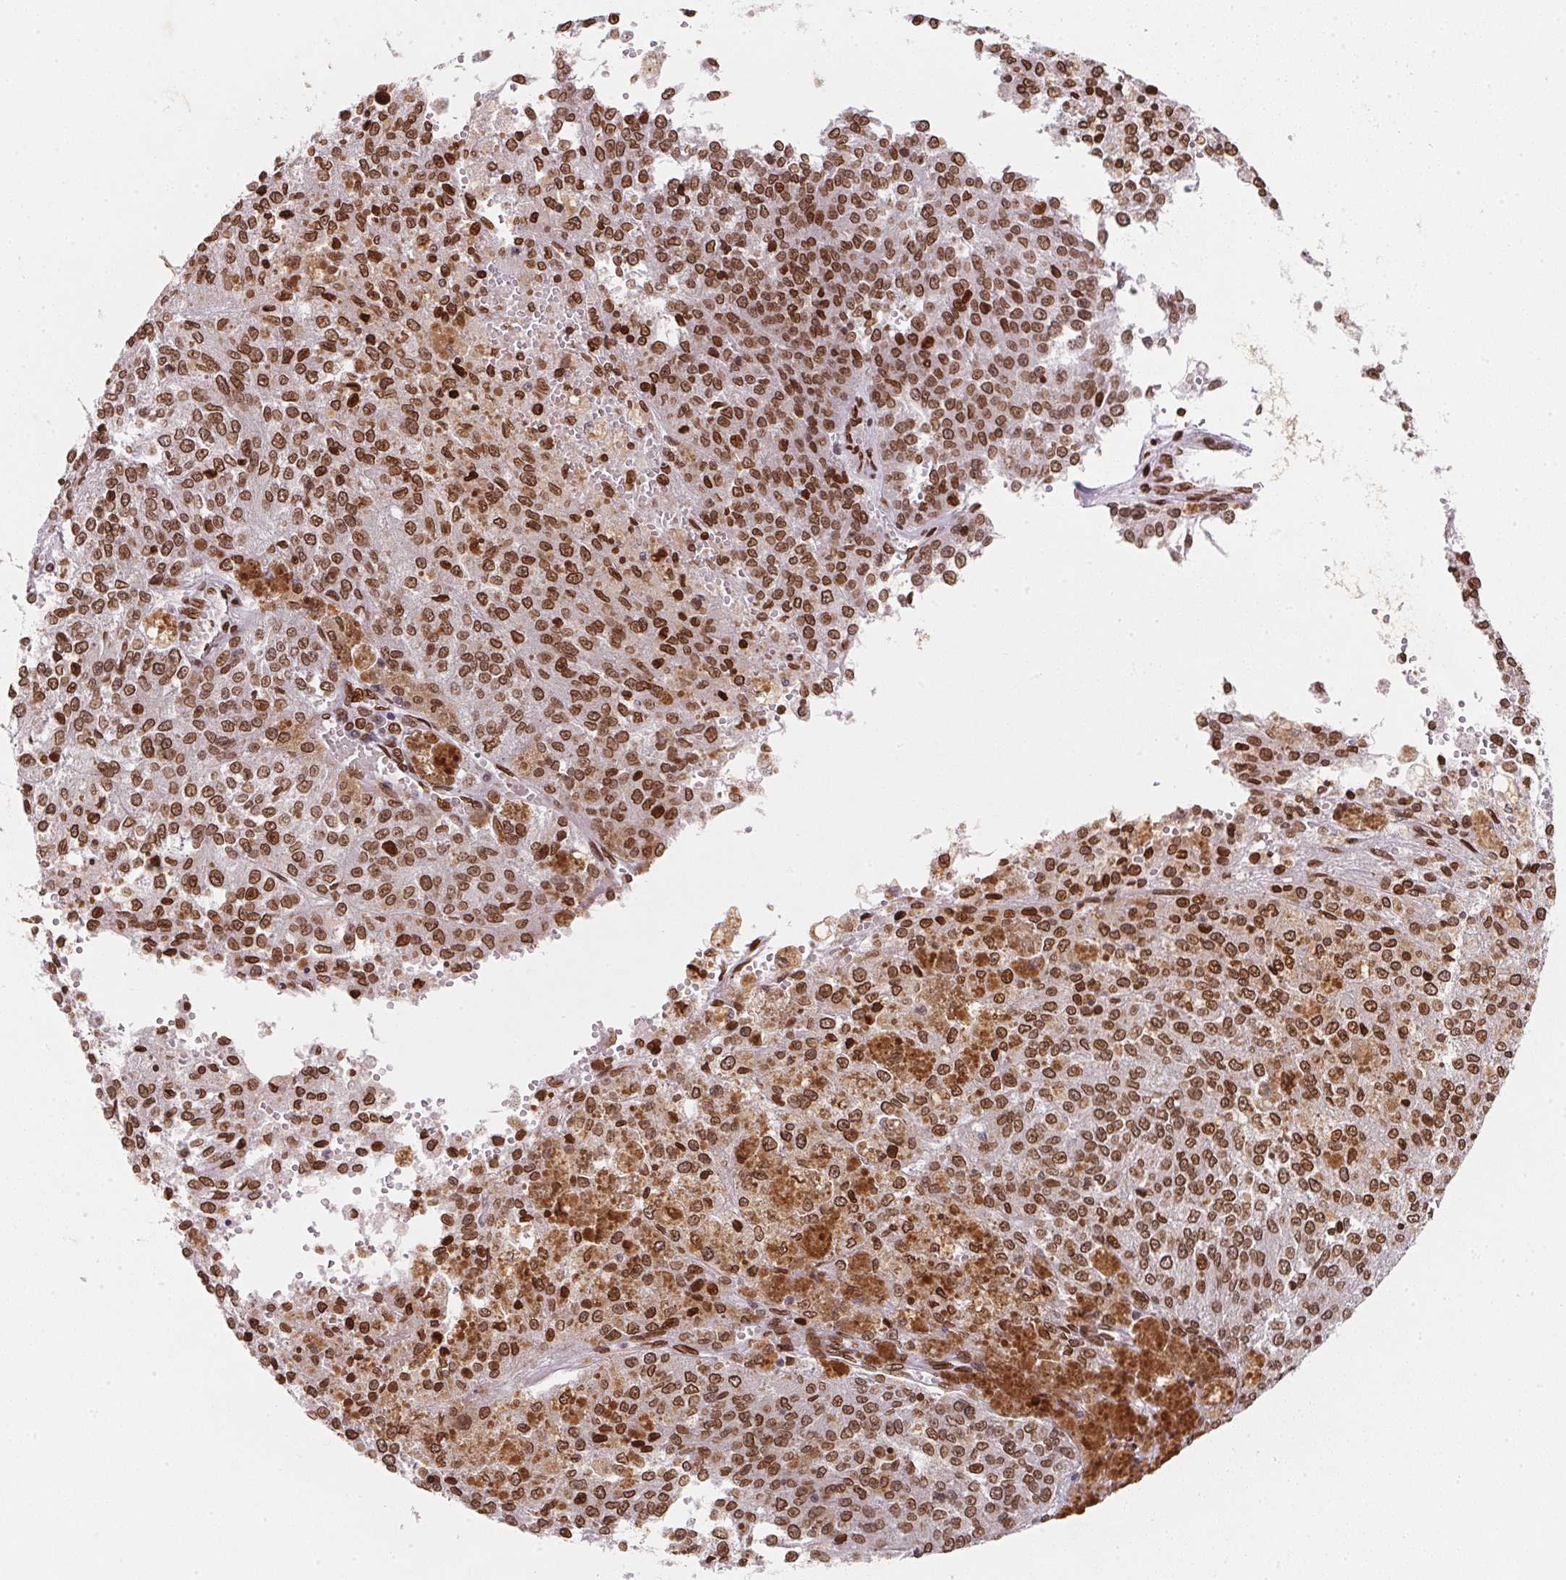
{"staining": {"intensity": "strong", "quantity": ">75%", "location": "cytoplasmic/membranous,nuclear"}, "tissue": "melanoma", "cell_type": "Tumor cells", "image_type": "cancer", "snomed": [{"axis": "morphology", "description": "Malignant melanoma, Metastatic site"}, {"axis": "topography", "description": "Lymph node"}], "caption": "Tumor cells exhibit high levels of strong cytoplasmic/membranous and nuclear expression in approximately >75% of cells in malignant melanoma (metastatic site). The staining was performed using DAB (3,3'-diaminobenzidine) to visualize the protein expression in brown, while the nuclei were stained in blue with hematoxylin (Magnification: 20x).", "gene": "SAP30BP", "patient": {"sex": "female", "age": 64}}